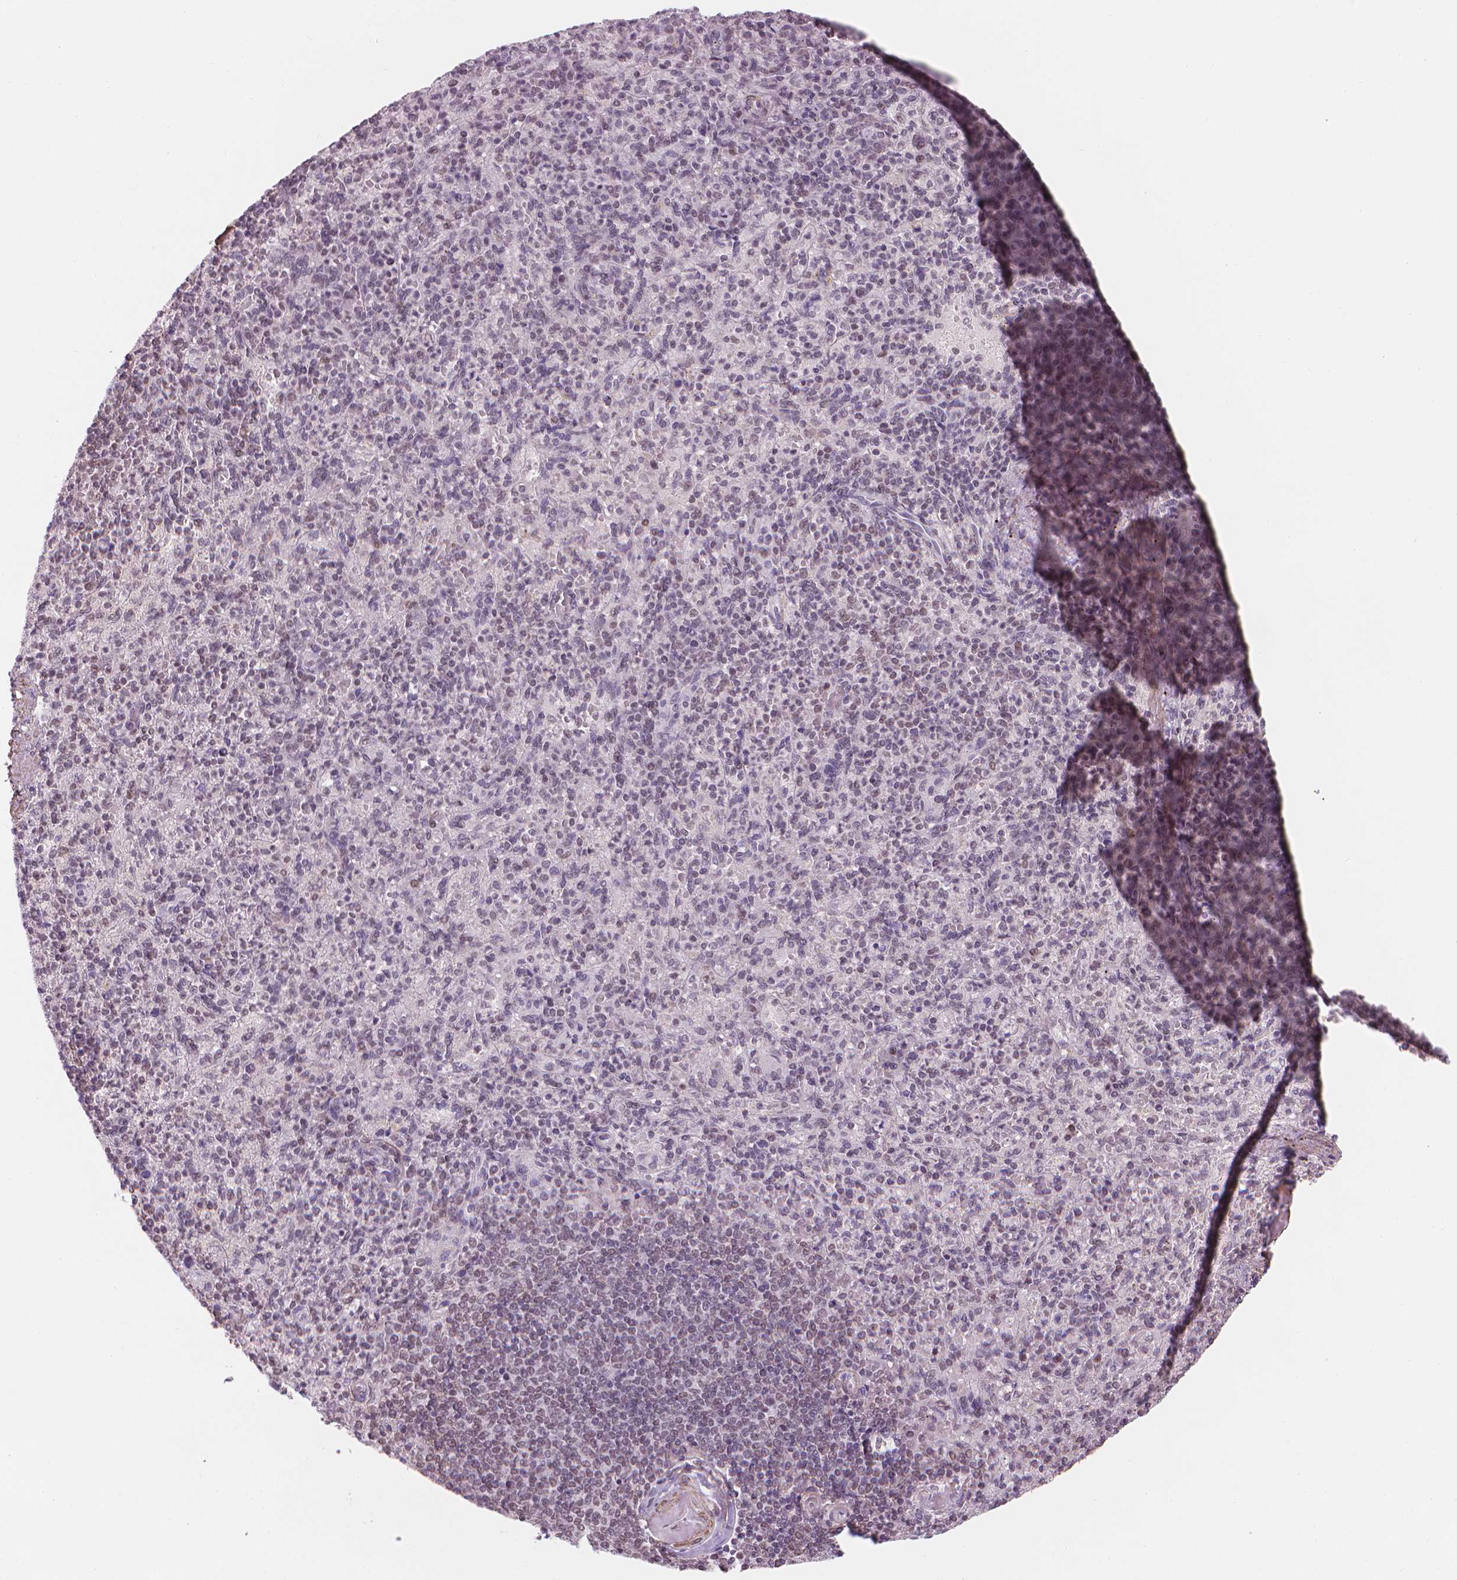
{"staining": {"intensity": "negative", "quantity": "none", "location": "none"}, "tissue": "spleen", "cell_type": "Cells in red pulp", "image_type": "normal", "snomed": [{"axis": "morphology", "description": "Normal tissue, NOS"}, {"axis": "topography", "description": "Spleen"}], "caption": "DAB (3,3'-diaminobenzidine) immunohistochemical staining of unremarkable spleen displays no significant staining in cells in red pulp.", "gene": "HOXD4", "patient": {"sex": "female", "age": 74}}